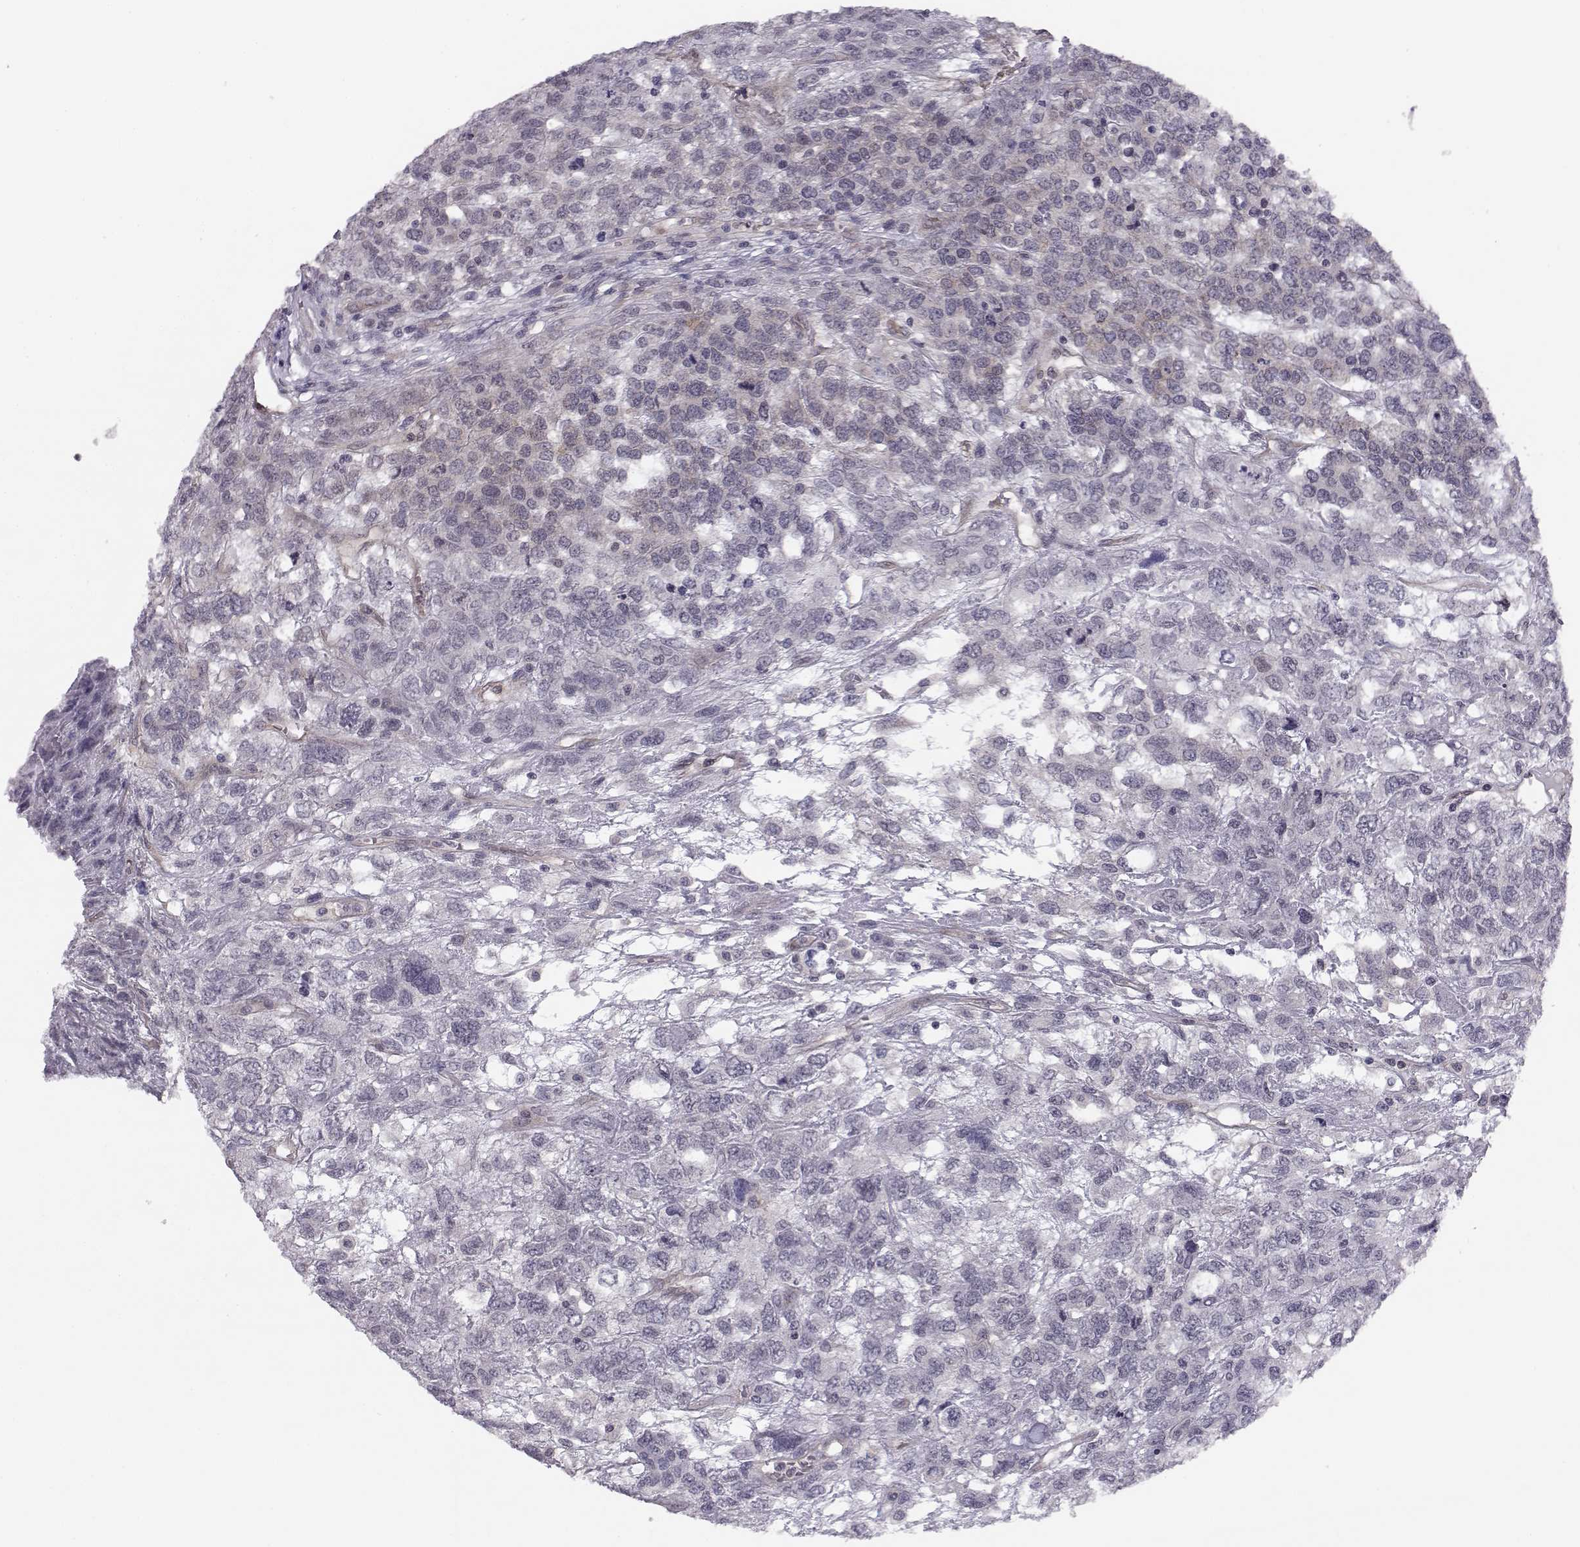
{"staining": {"intensity": "negative", "quantity": "none", "location": "none"}, "tissue": "testis cancer", "cell_type": "Tumor cells", "image_type": "cancer", "snomed": [{"axis": "morphology", "description": "Seminoma, NOS"}, {"axis": "topography", "description": "Testis"}], "caption": "Immunohistochemical staining of human testis seminoma displays no significant staining in tumor cells.", "gene": "KIF13B", "patient": {"sex": "male", "age": 52}}